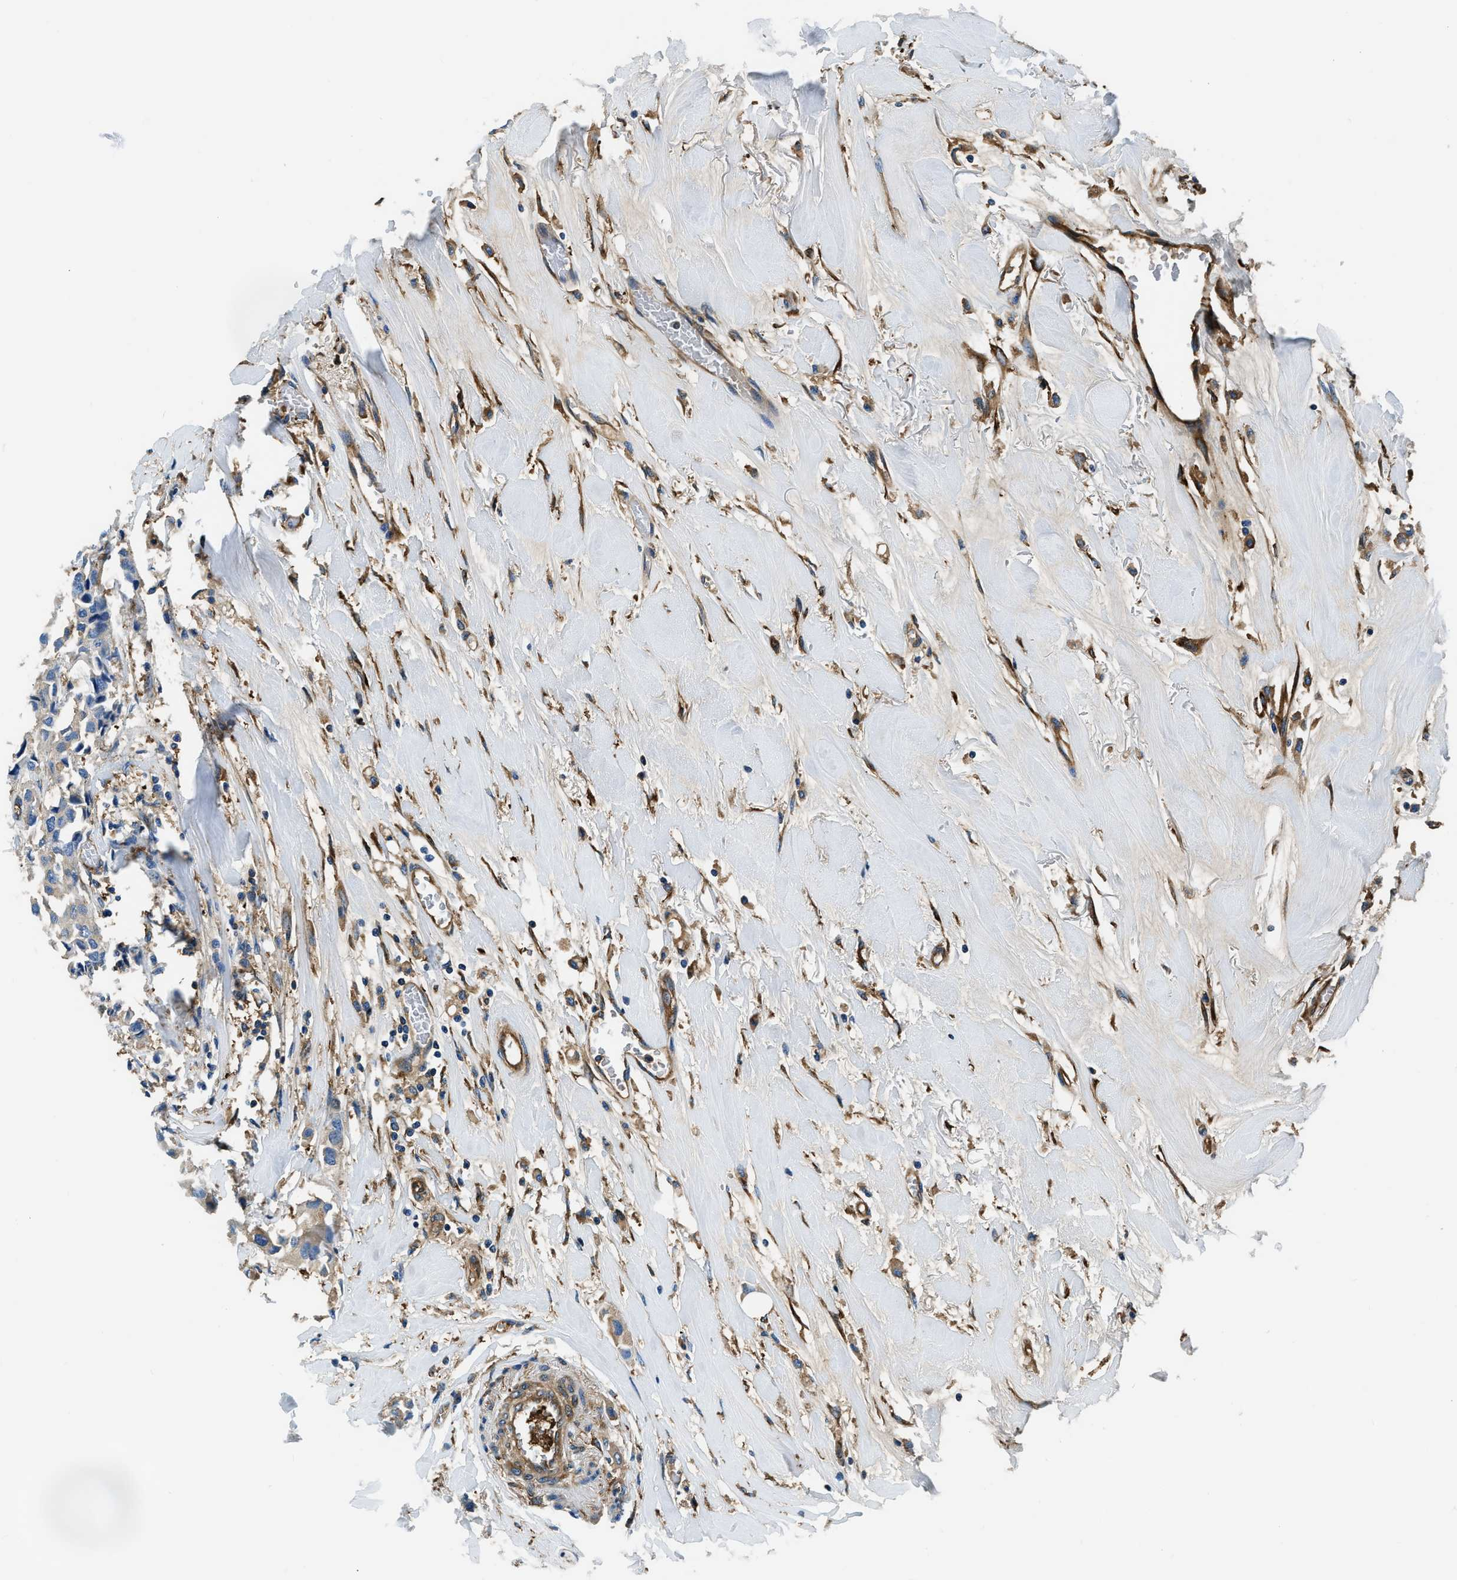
{"staining": {"intensity": "weak", "quantity": "<25%", "location": "cytoplasmic/membranous"}, "tissue": "breast cancer", "cell_type": "Tumor cells", "image_type": "cancer", "snomed": [{"axis": "morphology", "description": "Duct carcinoma"}, {"axis": "topography", "description": "Breast"}], "caption": "IHC of human intraductal carcinoma (breast) exhibits no expression in tumor cells.", "gene": "EEA1", "patient": {"sex": "female", "age": 80}}